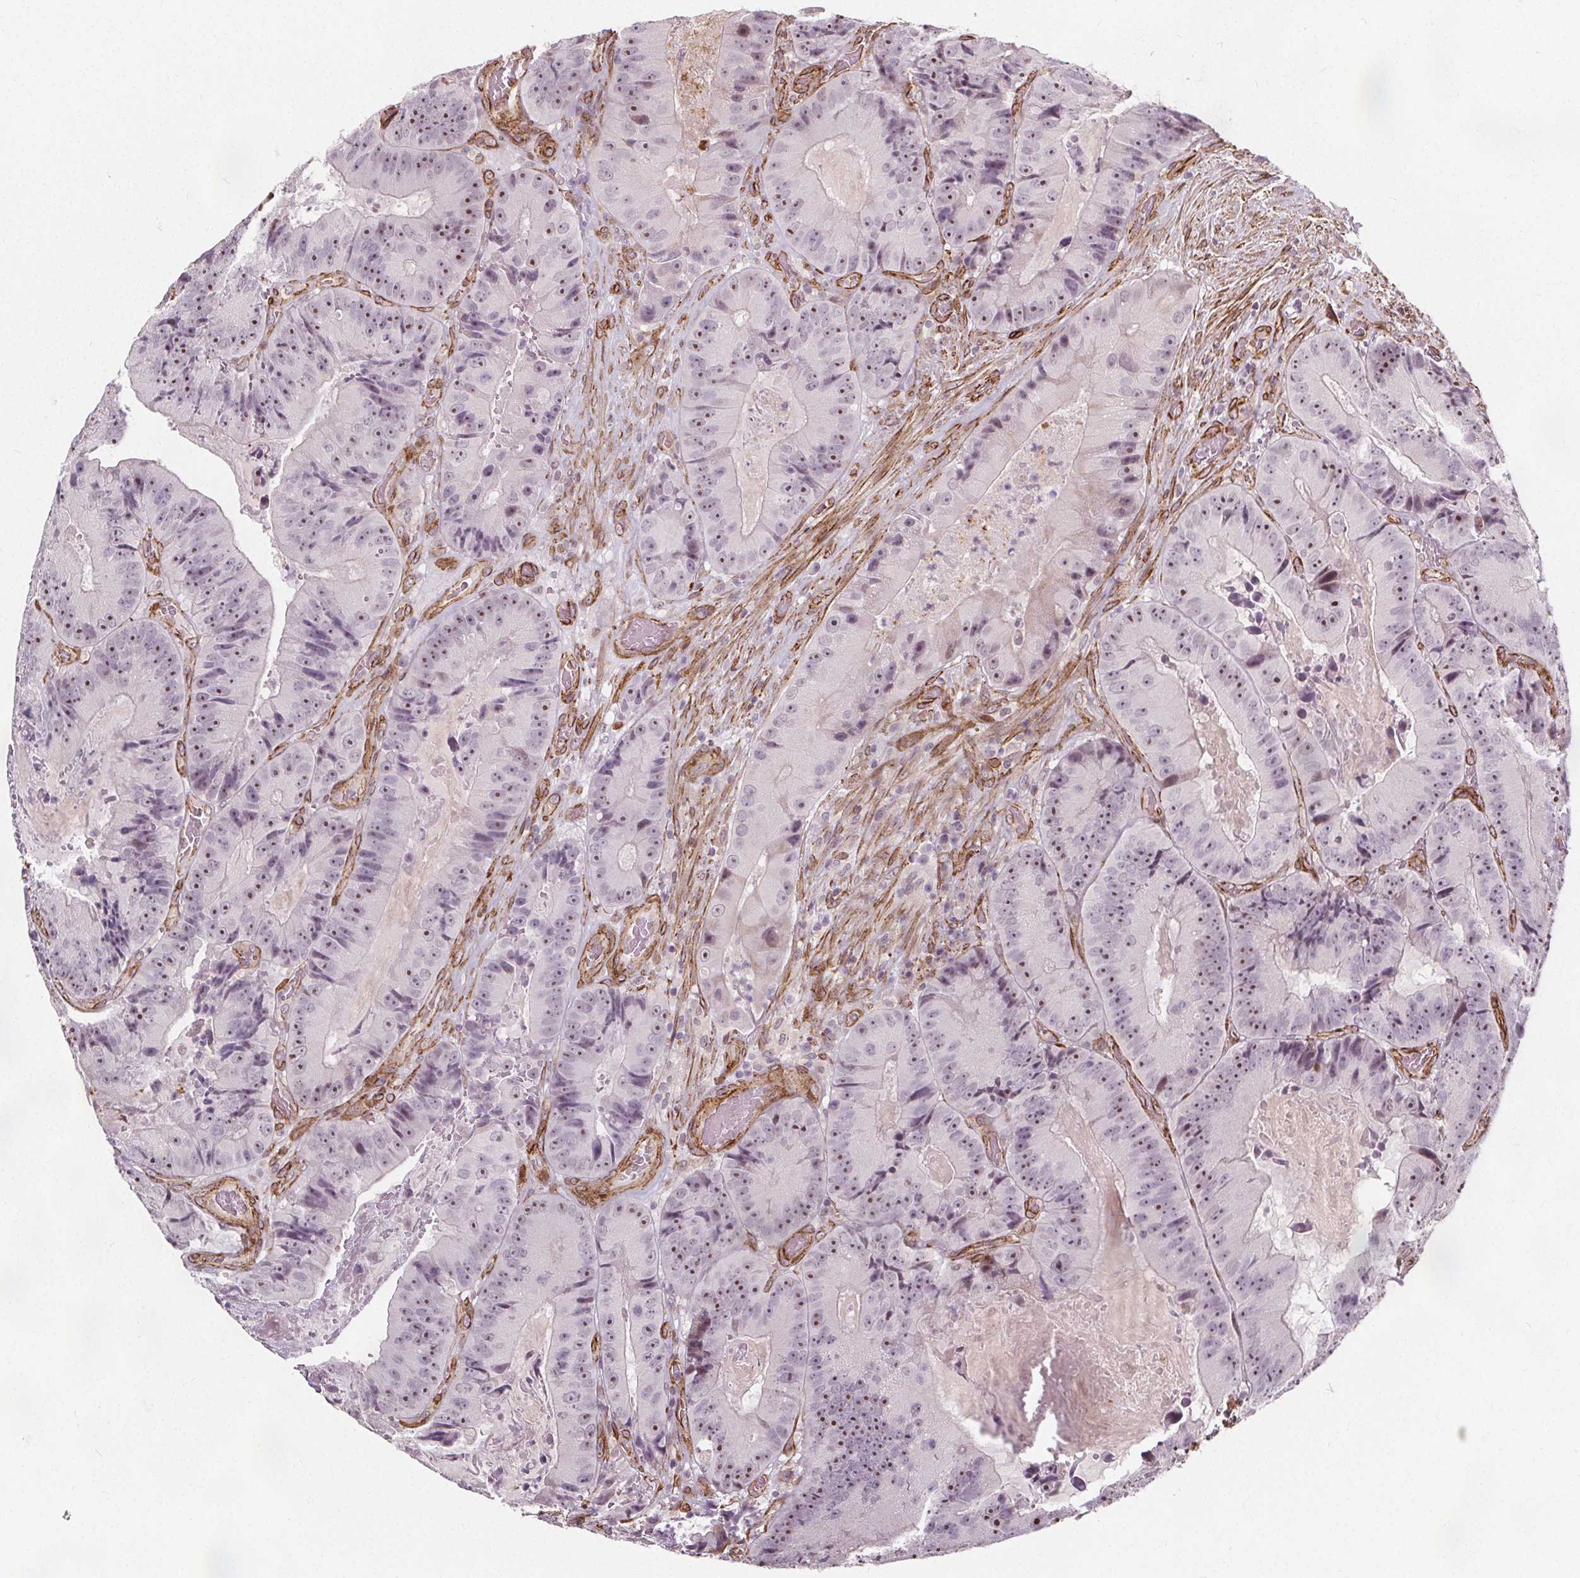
{"staining": {"intensity": "weak", "quantity": "25%-75%", "location": "nuclear"}, "tissue": "colorectal cancer", "cell_type": "Tumor cells", "image_type": "cancer", "snomed": [{"axis": "morphology", "description": "Adenocarcinoma, NOS"}, {"axis": "topography", "description": "Colon"}], "caption": "Immunohistochemical staining of colorectal cancer (adenocarcinoma) reveals weak nuclear protein expression in approximately 25%-75% of tumor cells.", "gene": "HAS1", "patient": {"sex": "female", "age": 86}}